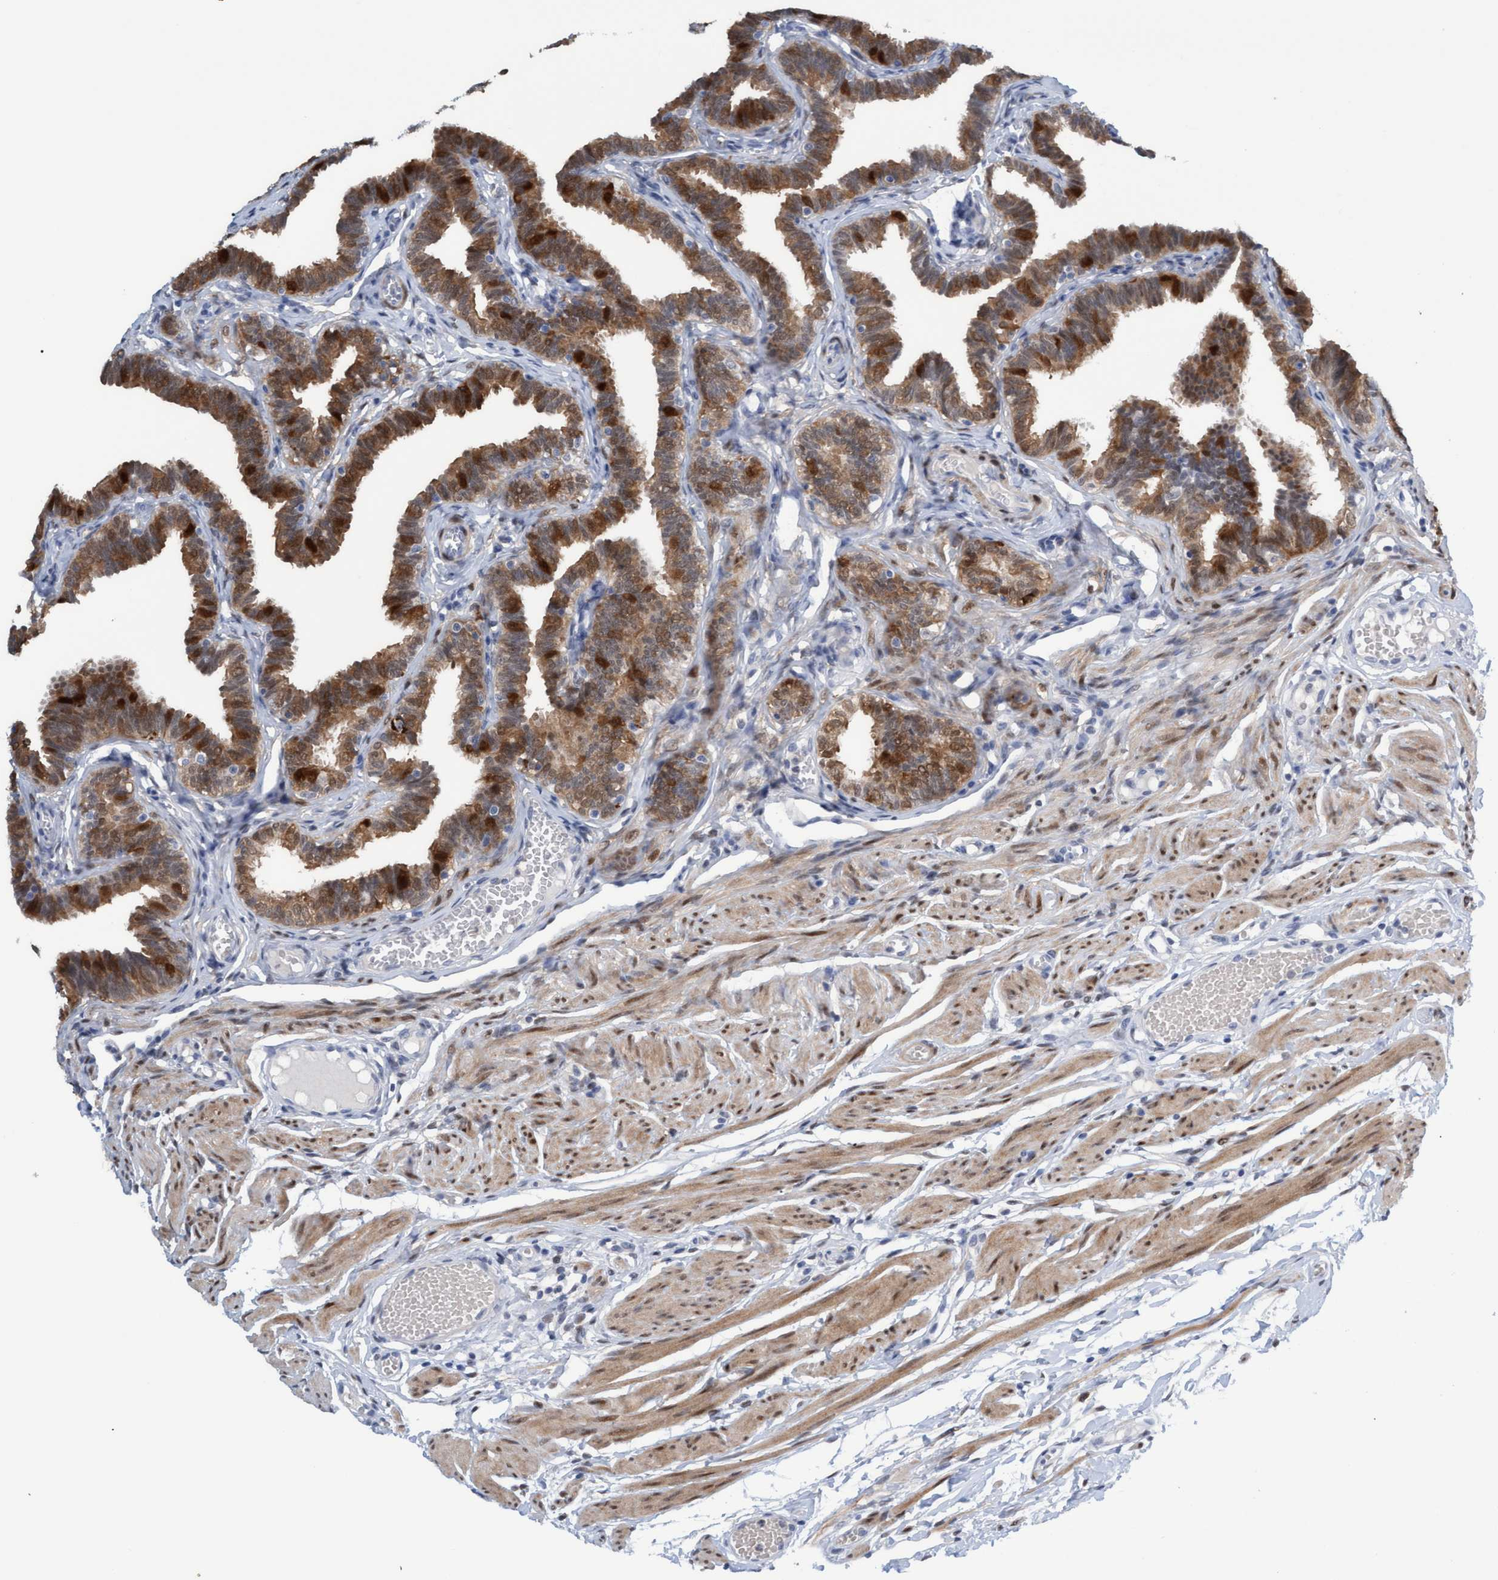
{"staining": {"intensity": "moderate", "quantity": ">75%", "location": "cytoplasmic/membranous,nuclear"}, "tissue": "fallopian tube", "cell_type": "Glandular cells", "image_type": "normal", "snomed": [{"axis": "morphology", "description": "Normal tissue, NOS"}, {"axis": "topography", "description": "Fallopian tube"}, {"axis": "topography", "description": "Ovary"}], "caption": "DAB immunohistochemical staining of unremarkable human fallopian tube displays moderate cytoplasmic/membranous,nuclear protein expression in about >75% of glandular cells.", "gene": "PINX1", "patient": {"sex": "female", "age": 23}}